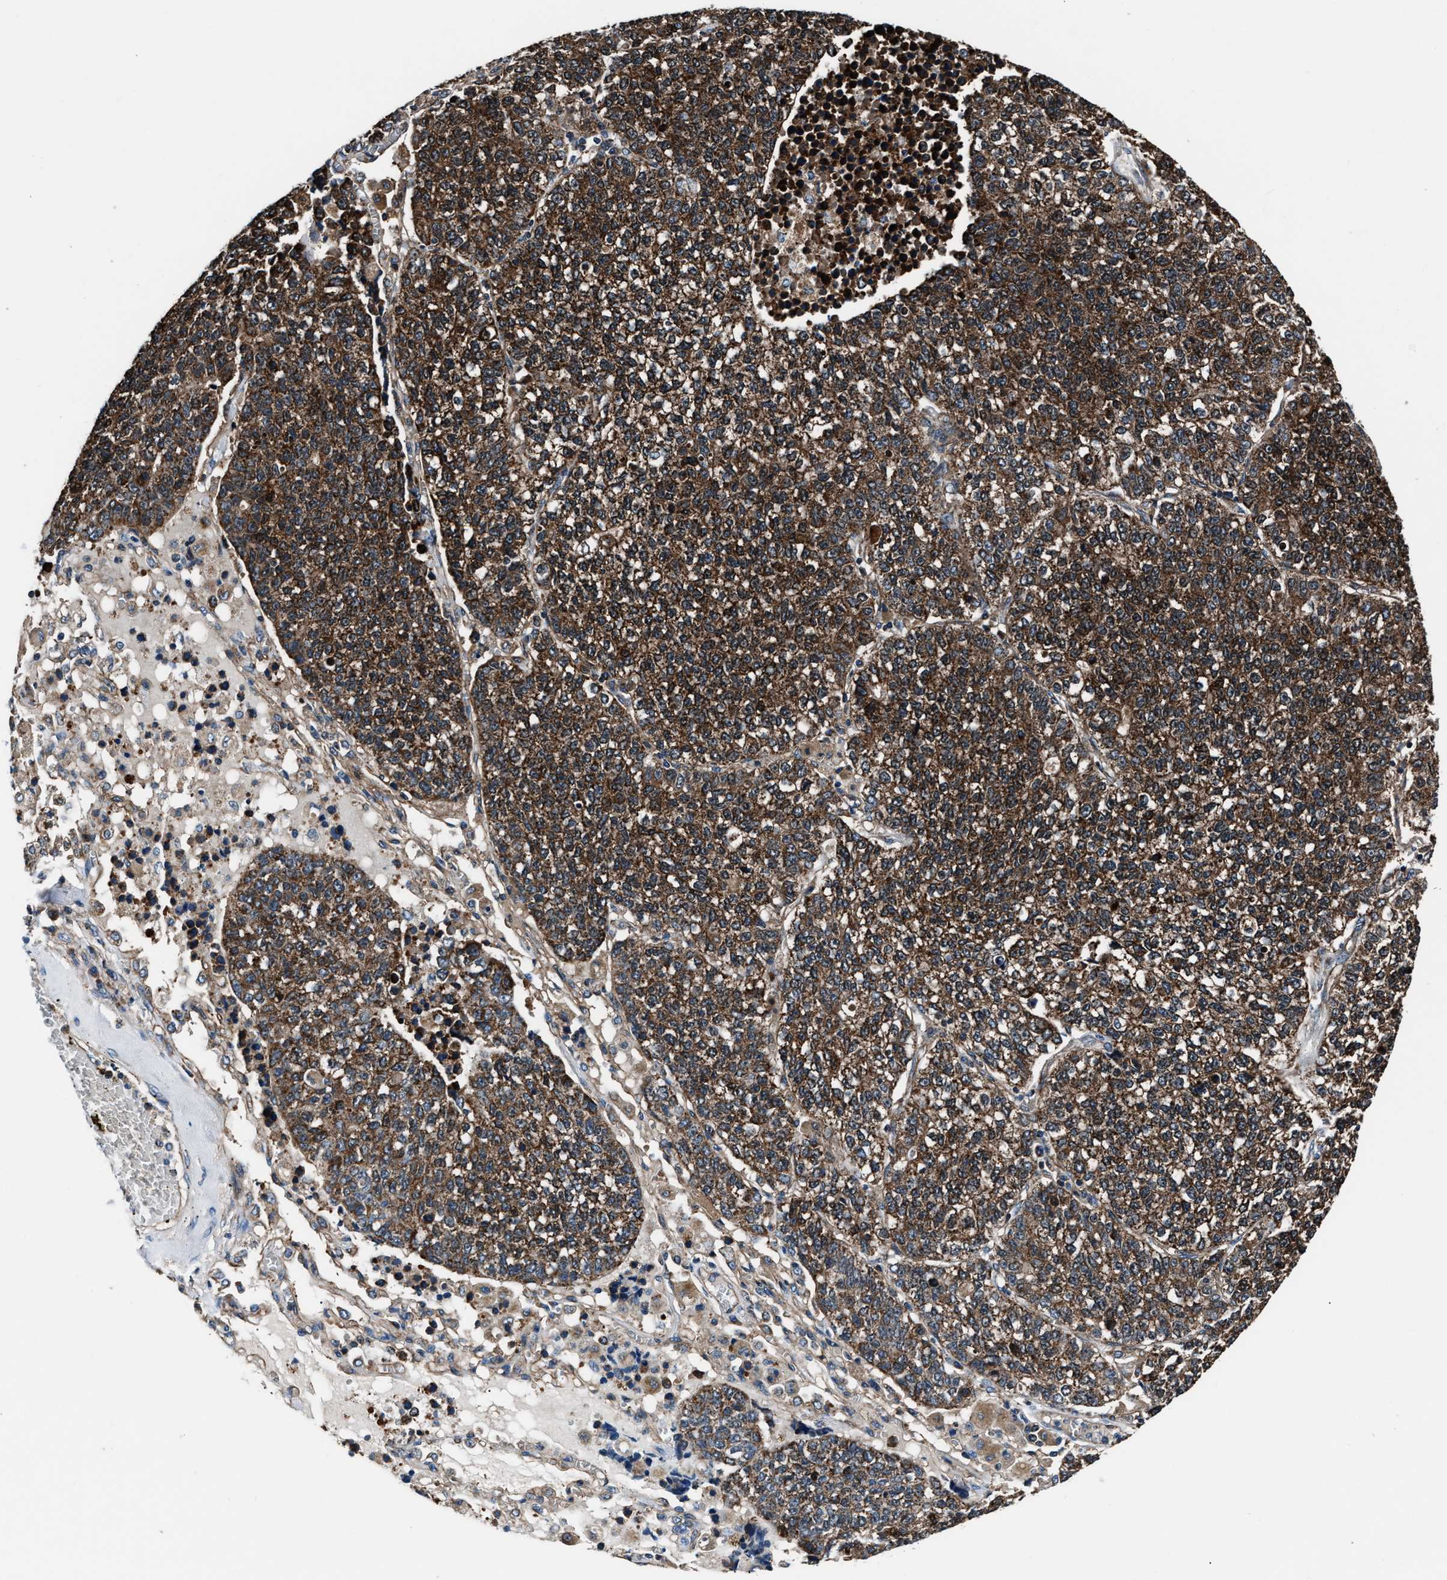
{"staining": {"intensity": "strong", "quantity": ">75%", "location": "cytoplasmic/membranous"}, "tissue": "lung cancer", "cell_type": "Tumor cells", "image_type": "cancer", "snomed": [{"axis": "morphology", "description": "Adenocarcinoma, NOS"}, {"axis": "topography", "description": "Lung"}], "caption": "Lung cancer (adenocarcinoma) stained with a protein marker demonstrates strong staining in tumor cells.", "gene": "GGCT", "patient": {"sex": "male", "age": 49}}